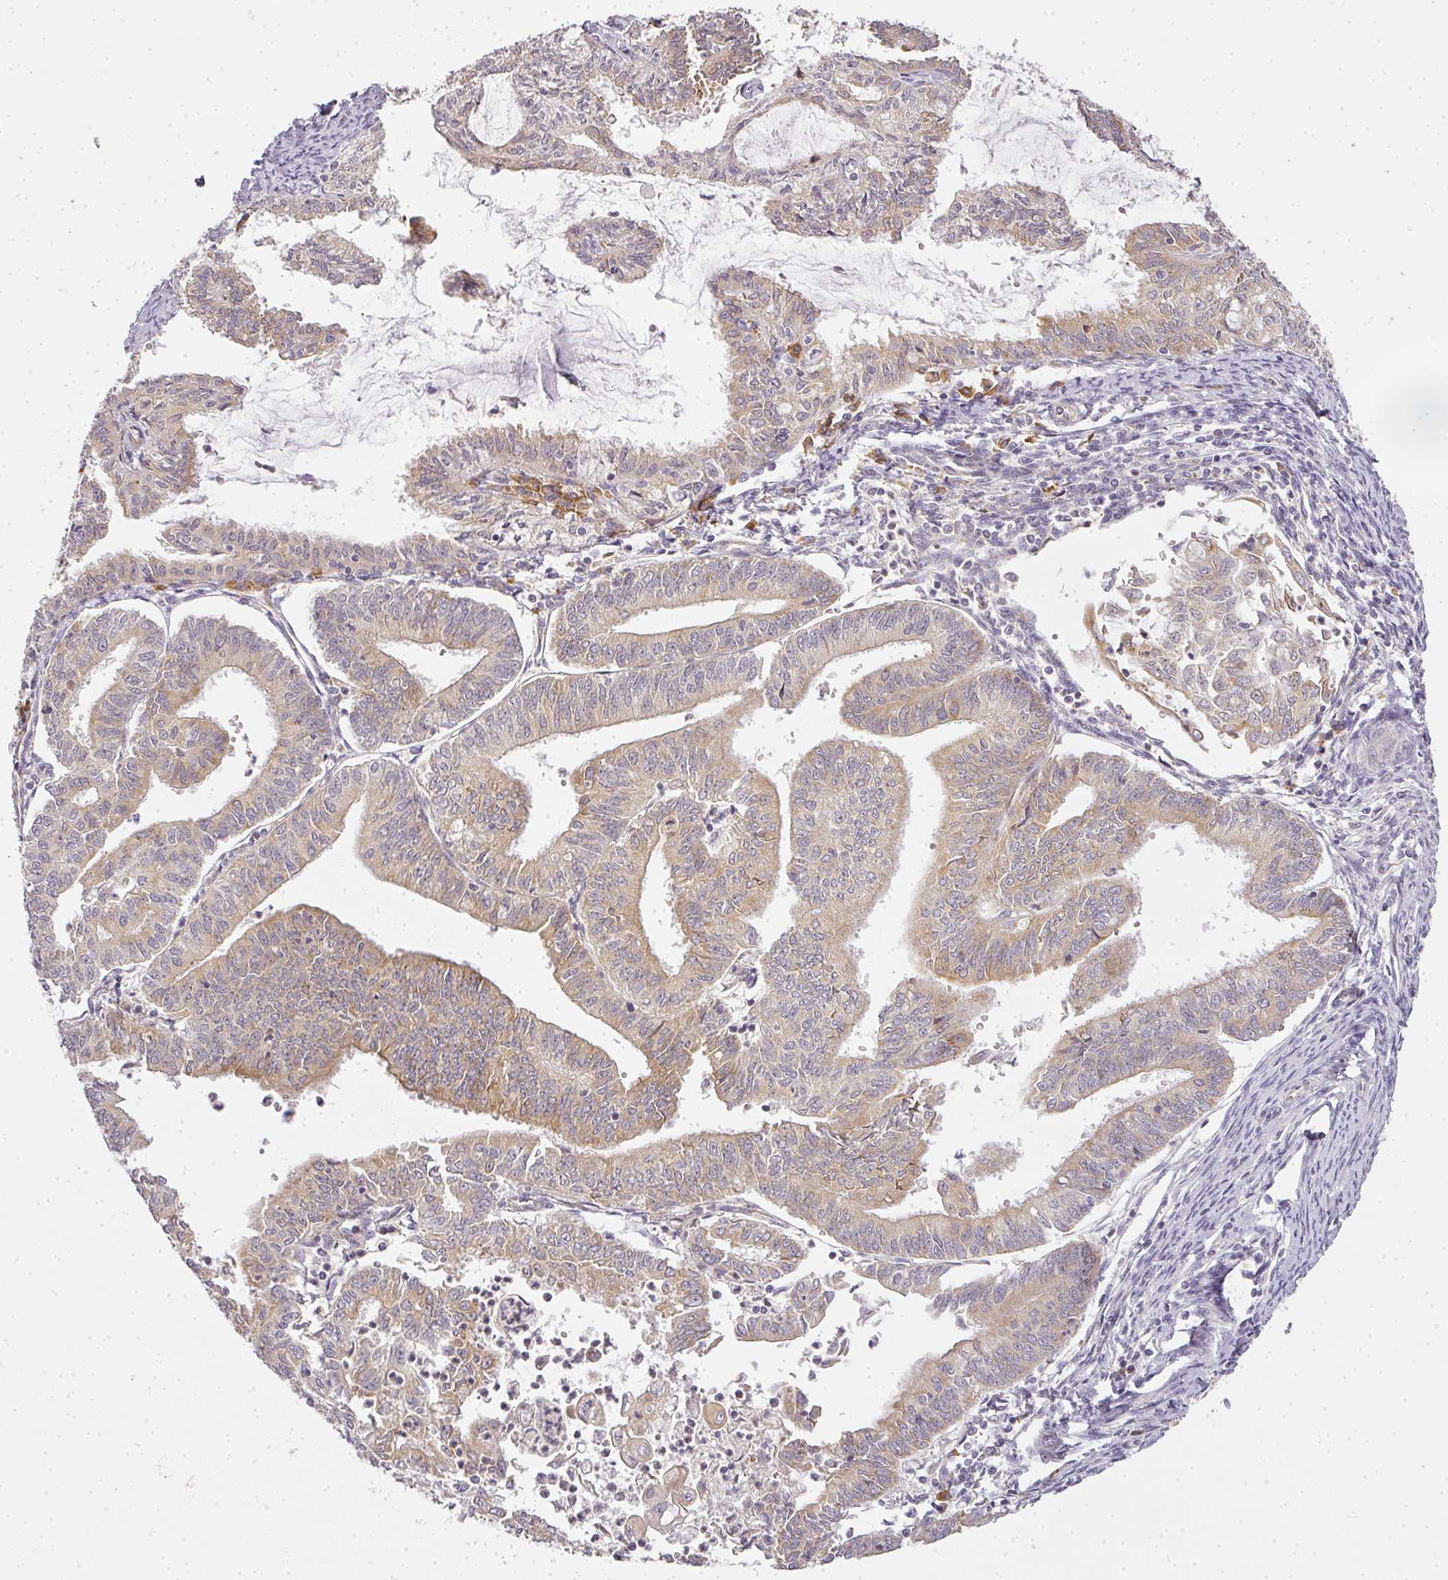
{"staining": {"intensity": "weak", "quantity": "25%-75%", "location": "cytoplasmic/membranous"}, "tissue": "endometrial cancer", "cell_type": "Tumor cells", "image_type": "cancer", "snomed": [{"axis": "morphology", "description": "Adenocarcinoma, NOS"}, {"axis": "topography", "description": "Endometrium"}], "caption": "Immunohistochemistry (IHC) of human endometrial cancer exhibits low levels of weak cytoplasmic/membranous positivity in approximately 25%-75% of tumor cells.", "gene": "MED19", "patient": {"sex": "female", "age": 70}}